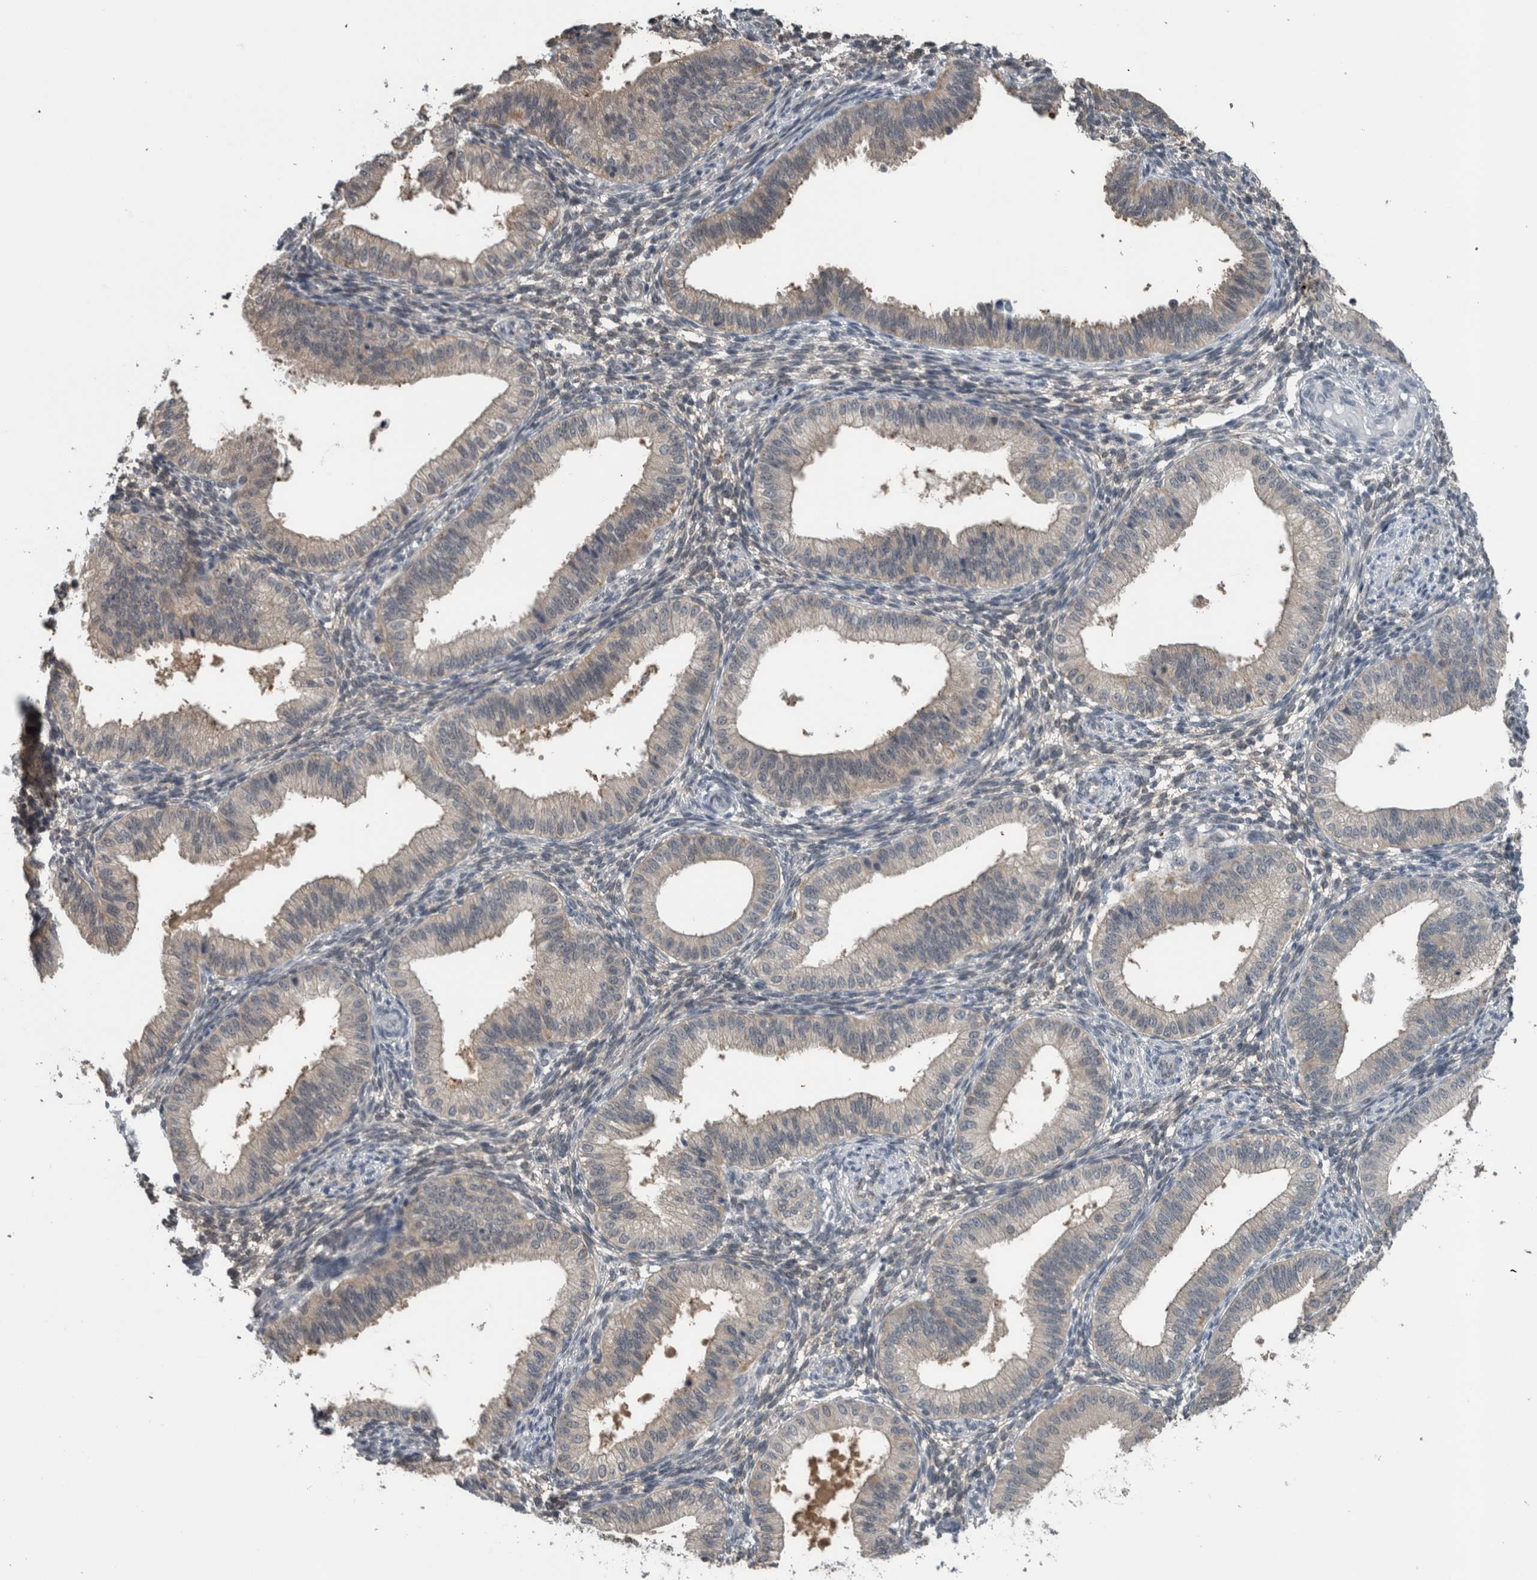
{"staining": {"intensity": "negative", "quantity": "none", "location": "none"}, "tissue": "endometrium", "cell_type": "Cells in endometrial stroma", "image_type": "normal", "snomed": [{"axis": "morphology", "description": "Normal tissue, NOS"}, {"axis": "topography", "description": "Endometrium"}], "caption": "High magnification brightfield microscopy of unremarkable endometrium stained with DAB (3,3'-diaminobenzidine) (brown) and counterstained with hematoxylin (blue): cells in endometrial stroma show no significant positivity.", "gene": "ACSF2", "patient": {"sex": "female", "age": 39}}